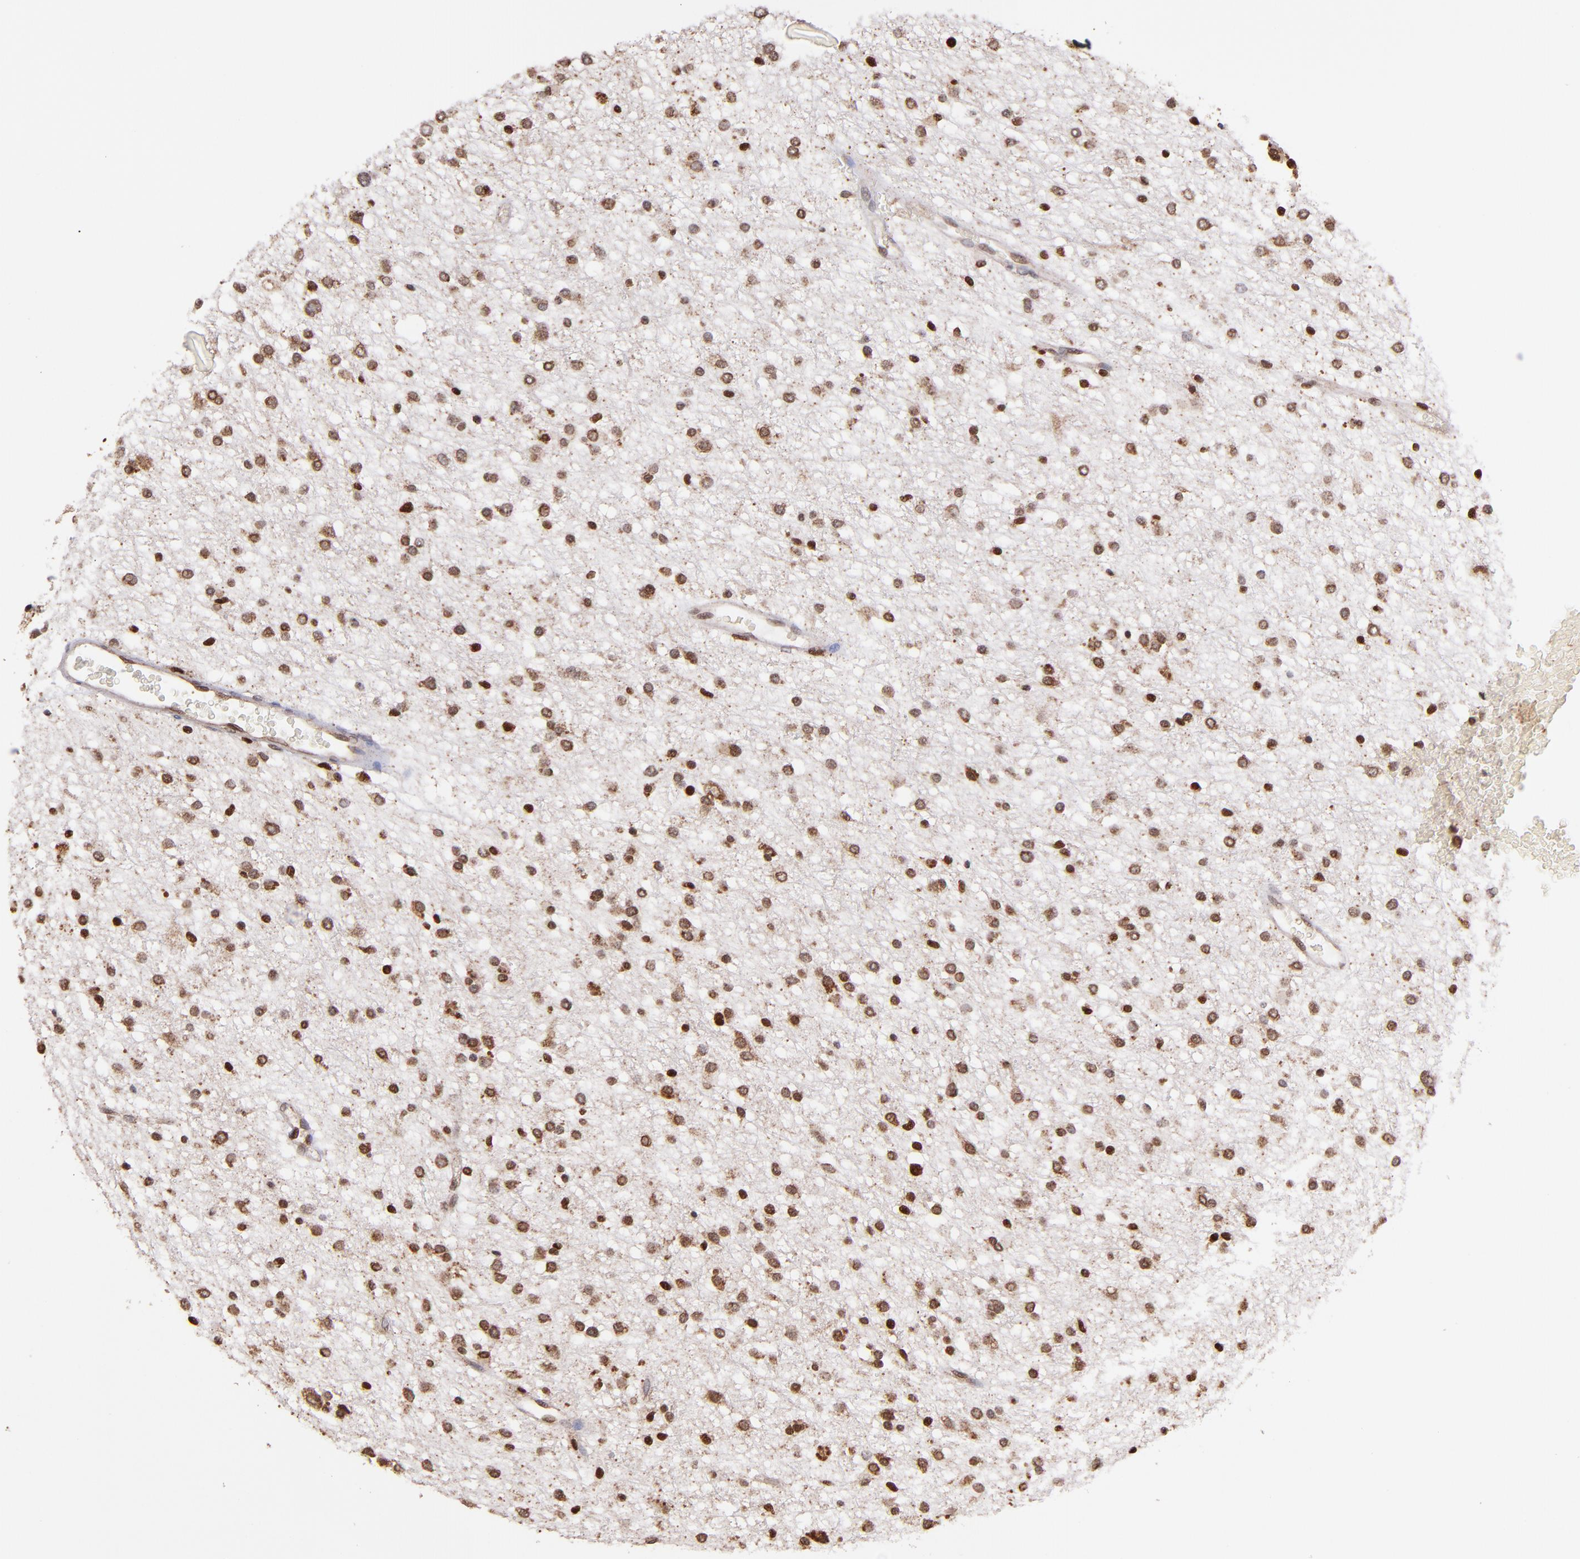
{"staining": {"intensity": "moderate", "quantity": ">75%", "location": "cytoplasmic/membranous,nuclear"}, "tissue": "glioma", "cell_type": "Tumor cells", "image_type": "cancer", "snomed": [{"axis": "morphology", "description": "Glioma, malignant, Low grade"}, {"axis": "topography", "description": "Brain"}], "caption": "Immunohistochemical staining of malignant glioma (low-grade) exhibits medium levels of moderate cytoplasmic/membranous and nuclear protein expression in about >75% of tumor cells.", "gene": "TOP1MT", "patient": {"sex": "female", "age": 36}}